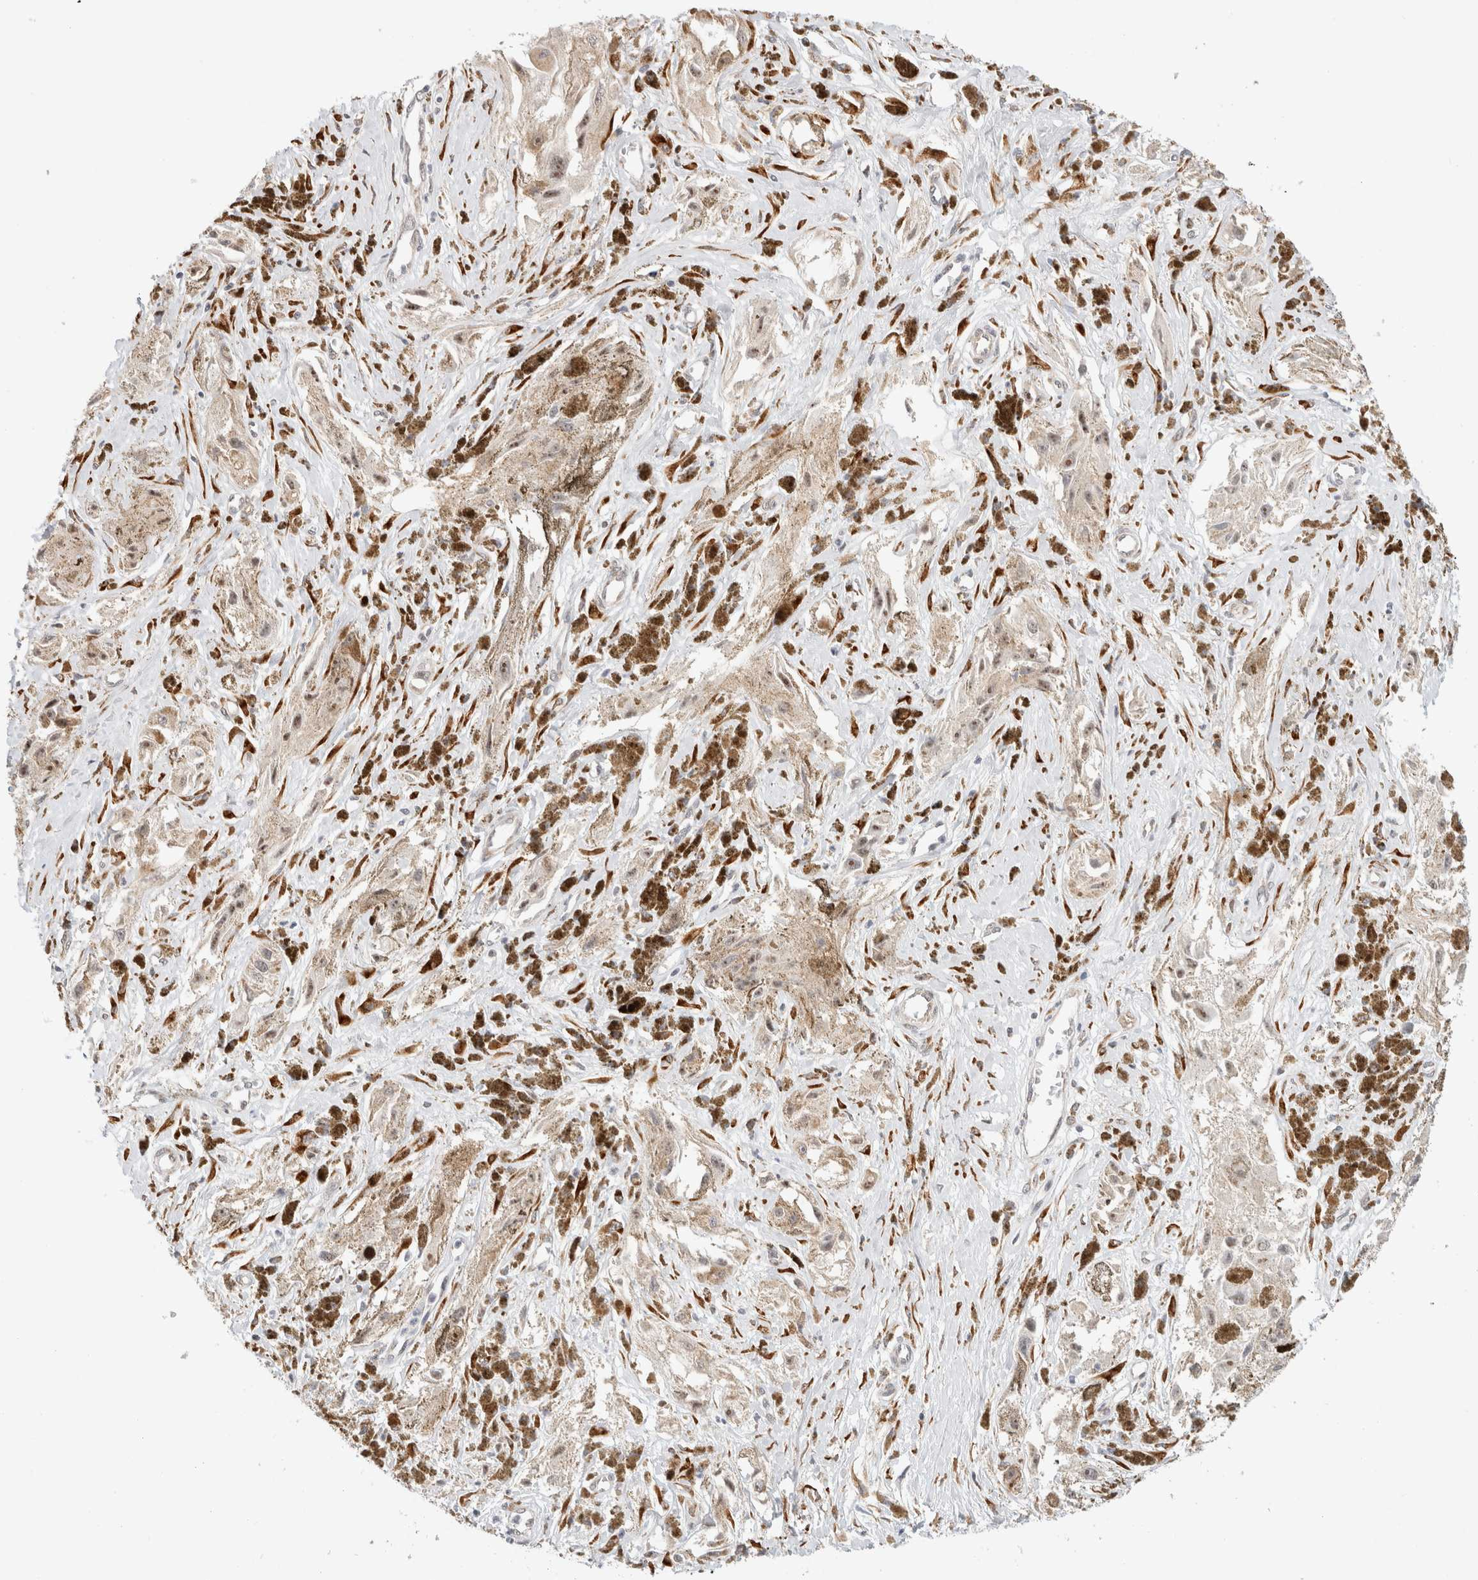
{"staining": {"intensity": "weak", "quantity": "25%-75%", "location": "cytoplasmic/membranous,nuclear"}, "tissue": "melanoma", "cell_type": "Tumor cells", "image_type": "cancer", "snomed": [{"axis": "morphology", "description": "Malignant melanoma, NOS"}, {"axis": "topography", "description": "Skin"}], "caption": "Immunohistochemistry (IHC) photomicrograph of neoplastic tissue: human melanoma stained using immunohistochemistry (IHC) displays low levels of weak protein expression localized specifically in the cytoplasmic/membranous and nuclear of tumor cells, appearing as a cytoplasmic/membranous and nuclear brown color.", "gene": "HDLBP", "patient": {"sex": "male", "age": 88}}